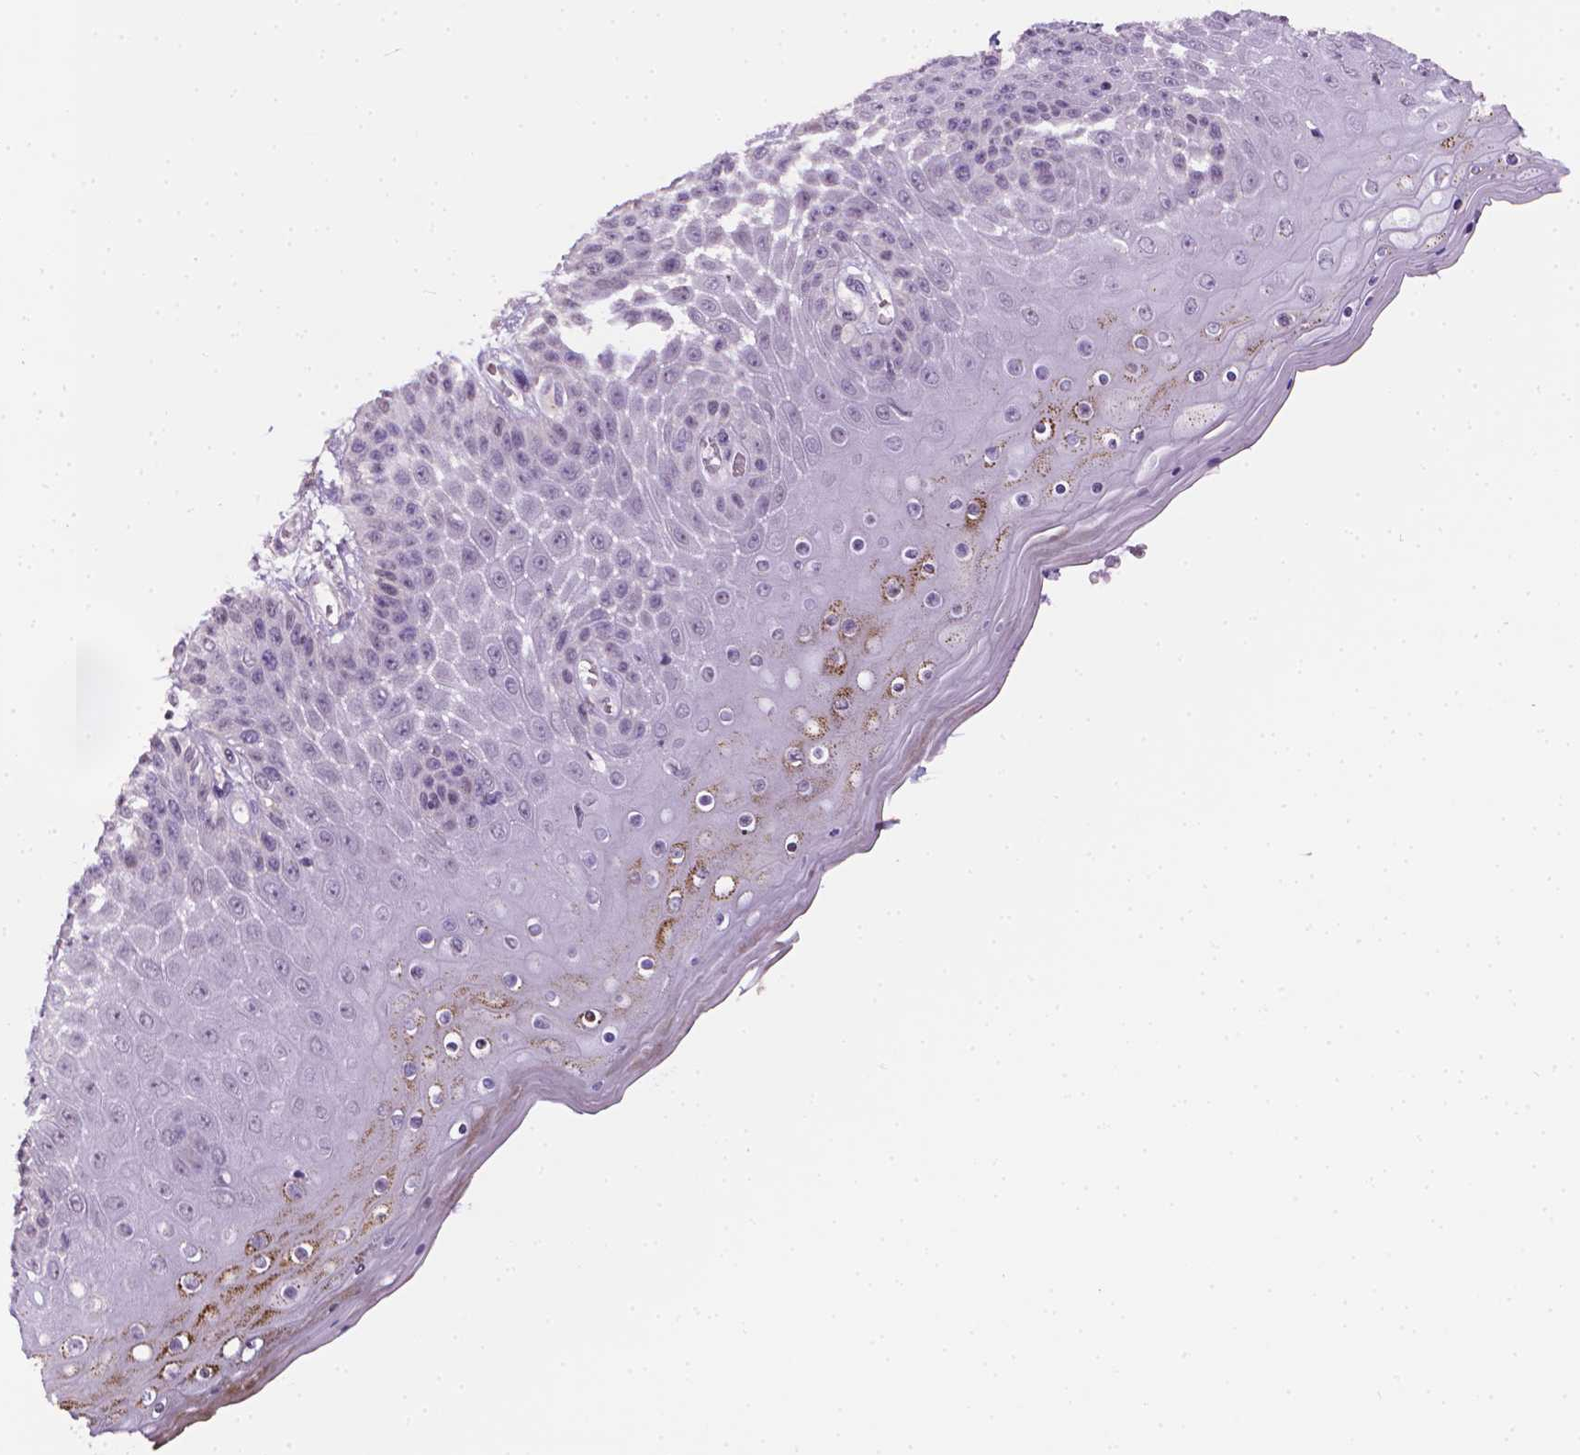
{"staining": {"intensity": "moderate", "quantity": "<25%", "location": "cytoplasmic/membranous"}, "tissue": "skin", "cell_type": "Epidermal cells", "image_type": "normal", "snomed": [{"axis": "morphology", "description": "Normal tissue, NOS"}, {"axis": "topography", "description": "Anal"}], "caption": "An IHC histopathology image of unremarkable tissue is shown. Protein staining in brown labels moderate cytoplasmic/membranous positivity in skin within epidermal cells.", "gene": "NCAN", "patient": {"sex": "female", "age": 46}}